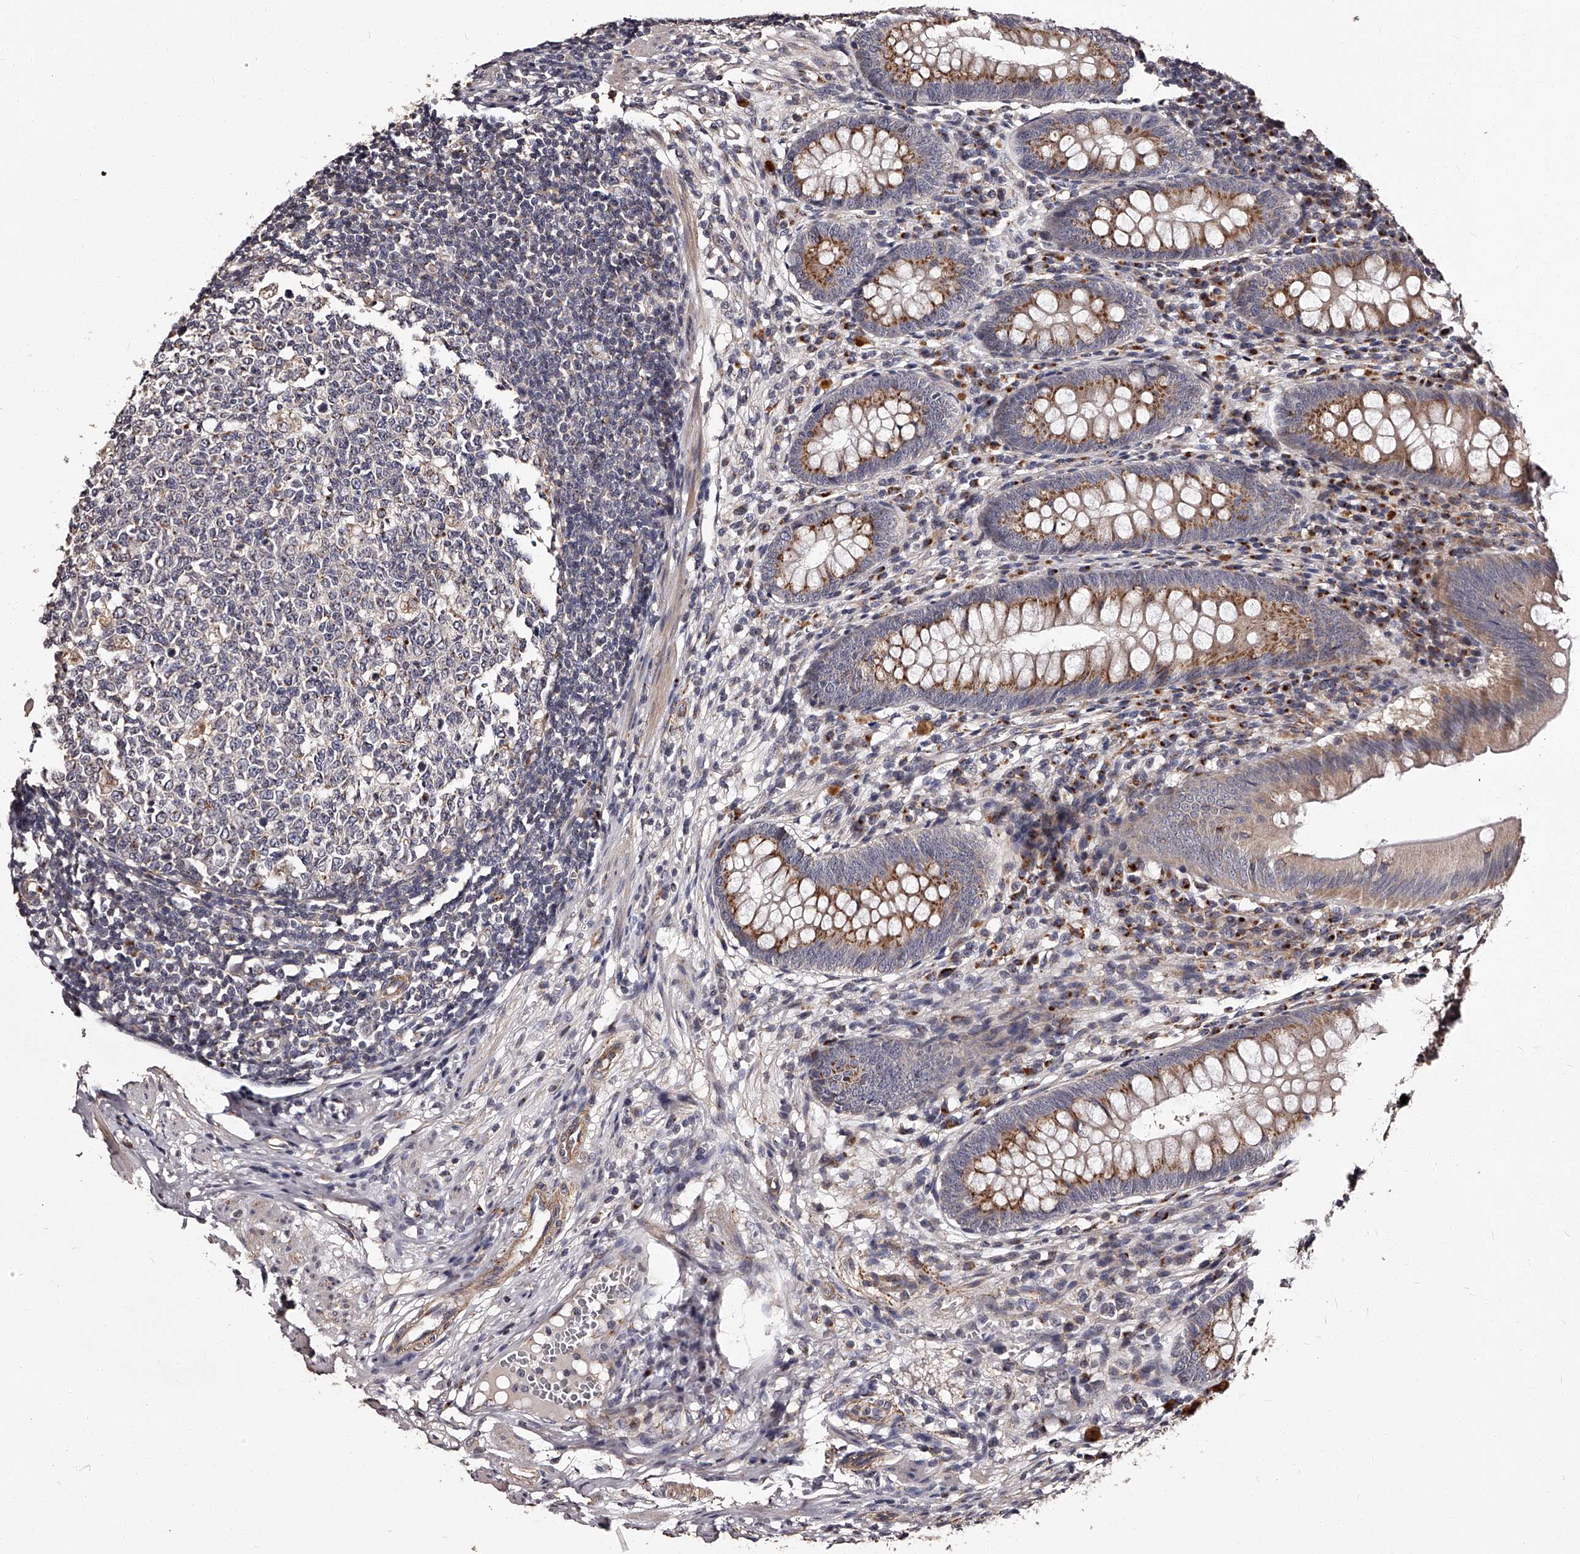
{"staining": {"intensity": "moderate", "quantity": ">75%", "location": "cytoplasmic/membranous"}, "tissue": "appendix", "cell_type": "Glandular cells", "image_type": "normal", "snomed": [{"axis": "morphology", "description": "Normal tissue, NOS"}, {"axis": "topography", "description": "Appendix"}], "caption": "The micrograph displays staining of benign appendix, revealing moderate cytoplasmic/membranous protein positivity (brown color) within glandular cells.", "gene": "RSC1A1", "patient": {"sex": "male", "age": 56}}